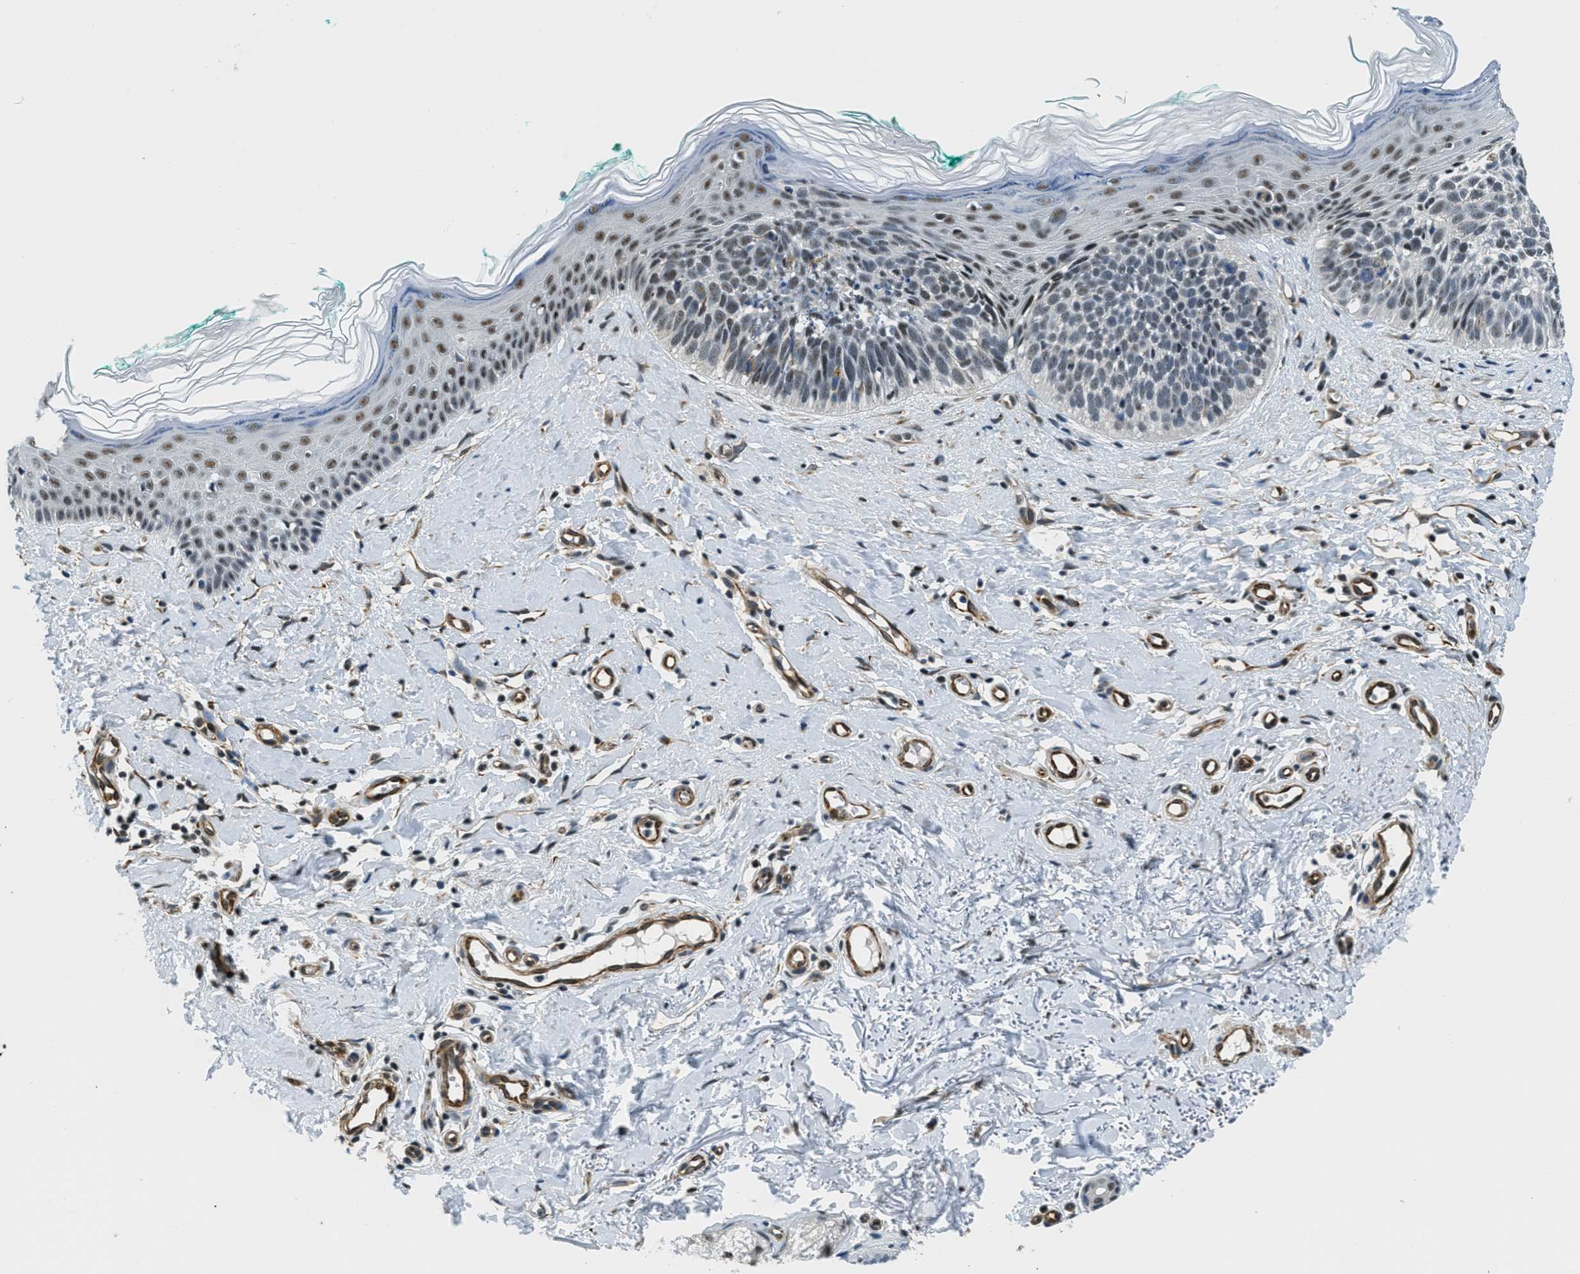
{"staining": {"intensity": "weak", "quantity": "25%-75%", "location": "nuclear"}, "tissue": "skin cancer", "cell_type": "Tumor cells", "image_type": "cancer", "snomed": [{"axis": "morphology", "description": "Basal cell carcinoma"}, {"axis": "topography", "description": "Skin"}], "caption": "Skin cancer (basal cell carcinoma) stained with a brown dye exhibits weak nuclear positive positivity in approximately 25%-75% of tumor cells.", "gene": "CFAP36", "patient": {"sex": "male", "age": 48}}